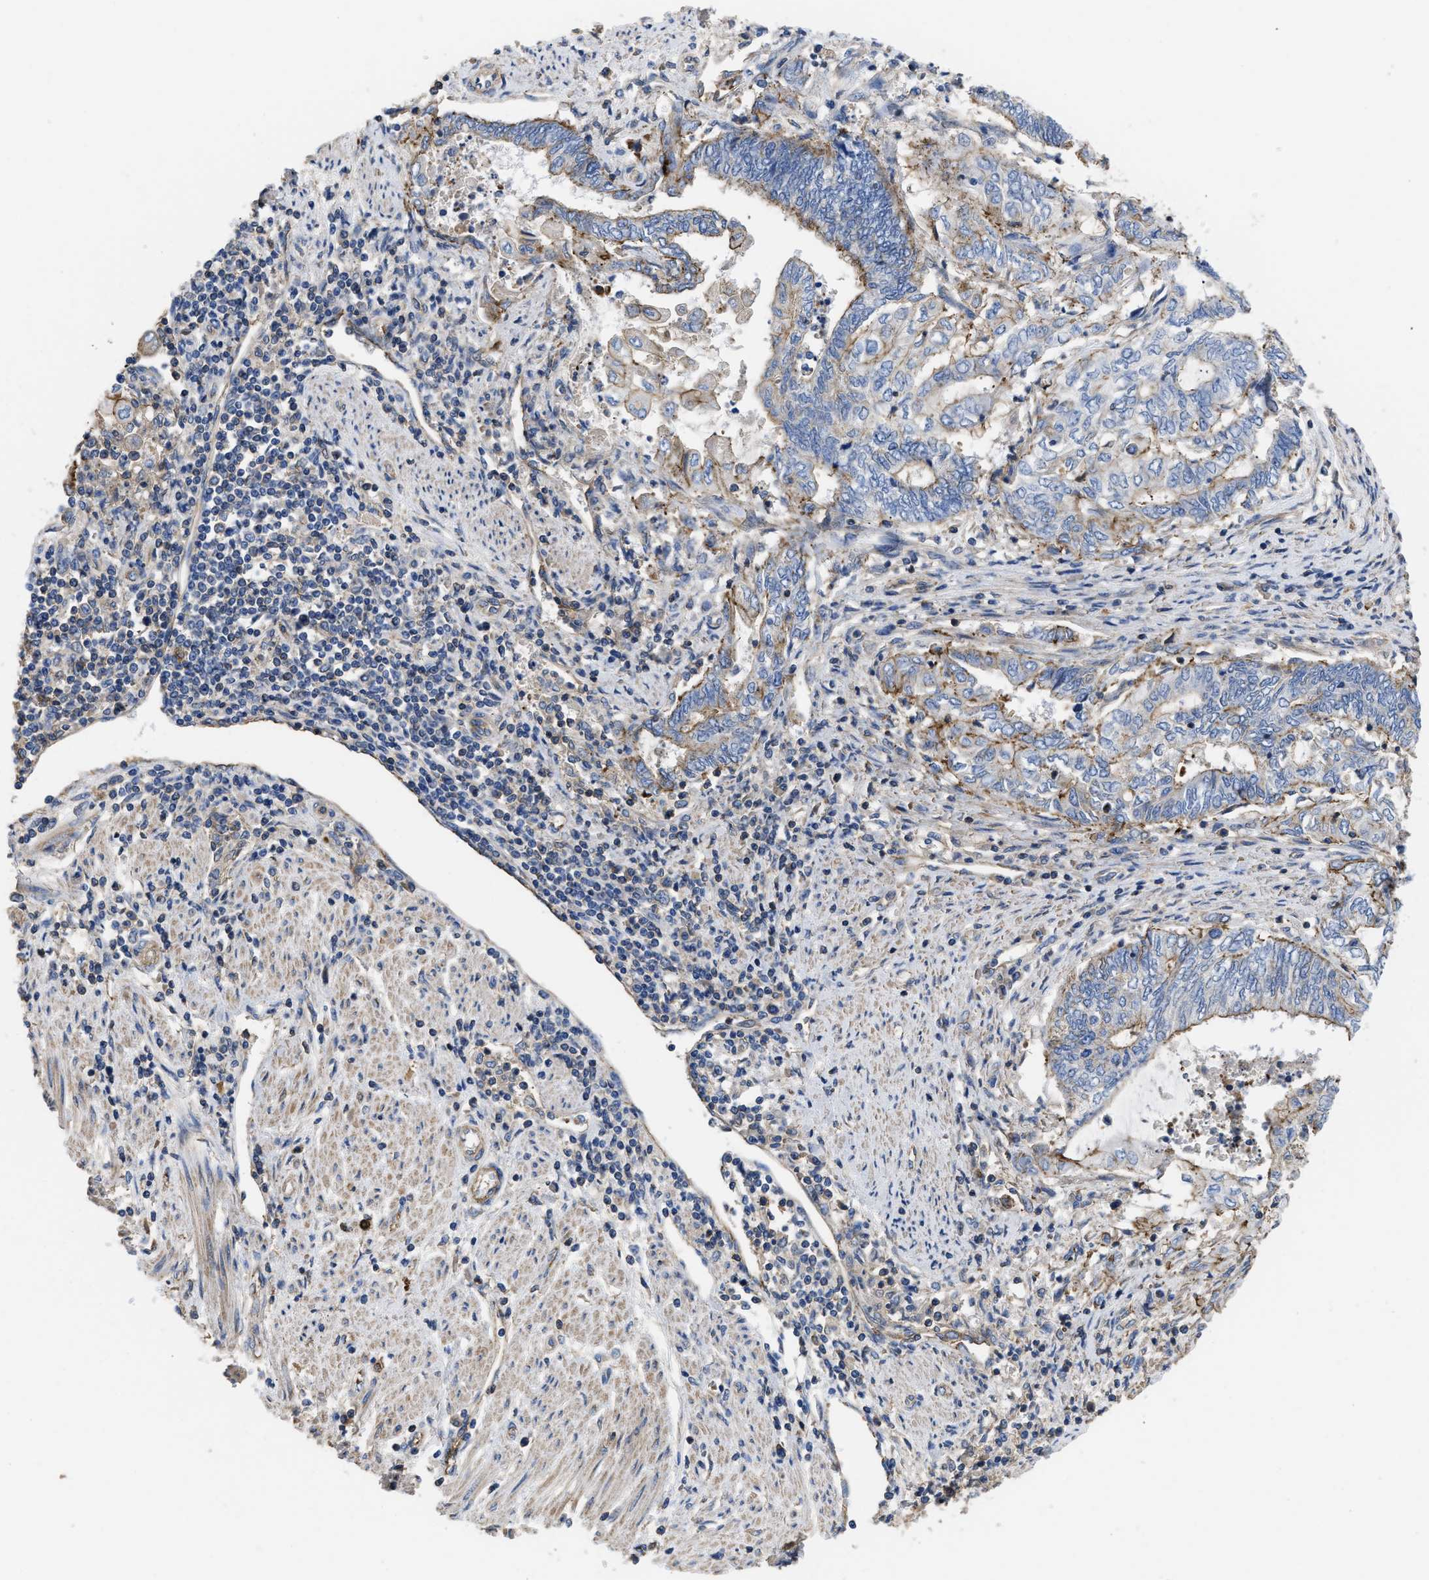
{"staining": {"intensity": "moderate", "quantity": "<25%", "location": "cytoplasmic/membranous"}, "tissue": "endometrial cancer", "cell_type": "Tumor cells", "image_type": "cancer", "snomed": [{"axis": "morphology", "description": "Adenocarcinoma, NOS"}, {"axis": "topography", "description": "Uterus"}, {"axis": "topography", "description": "Endometrium"}], "caption": "Human endometrial cancer stained for a protein (brown) demonstrates moderate cytoplasmic/membranous positive positivity in about <25% of tumor cells.", "gene": "USP4", "patient": {"sex": "female", "age": 70}}